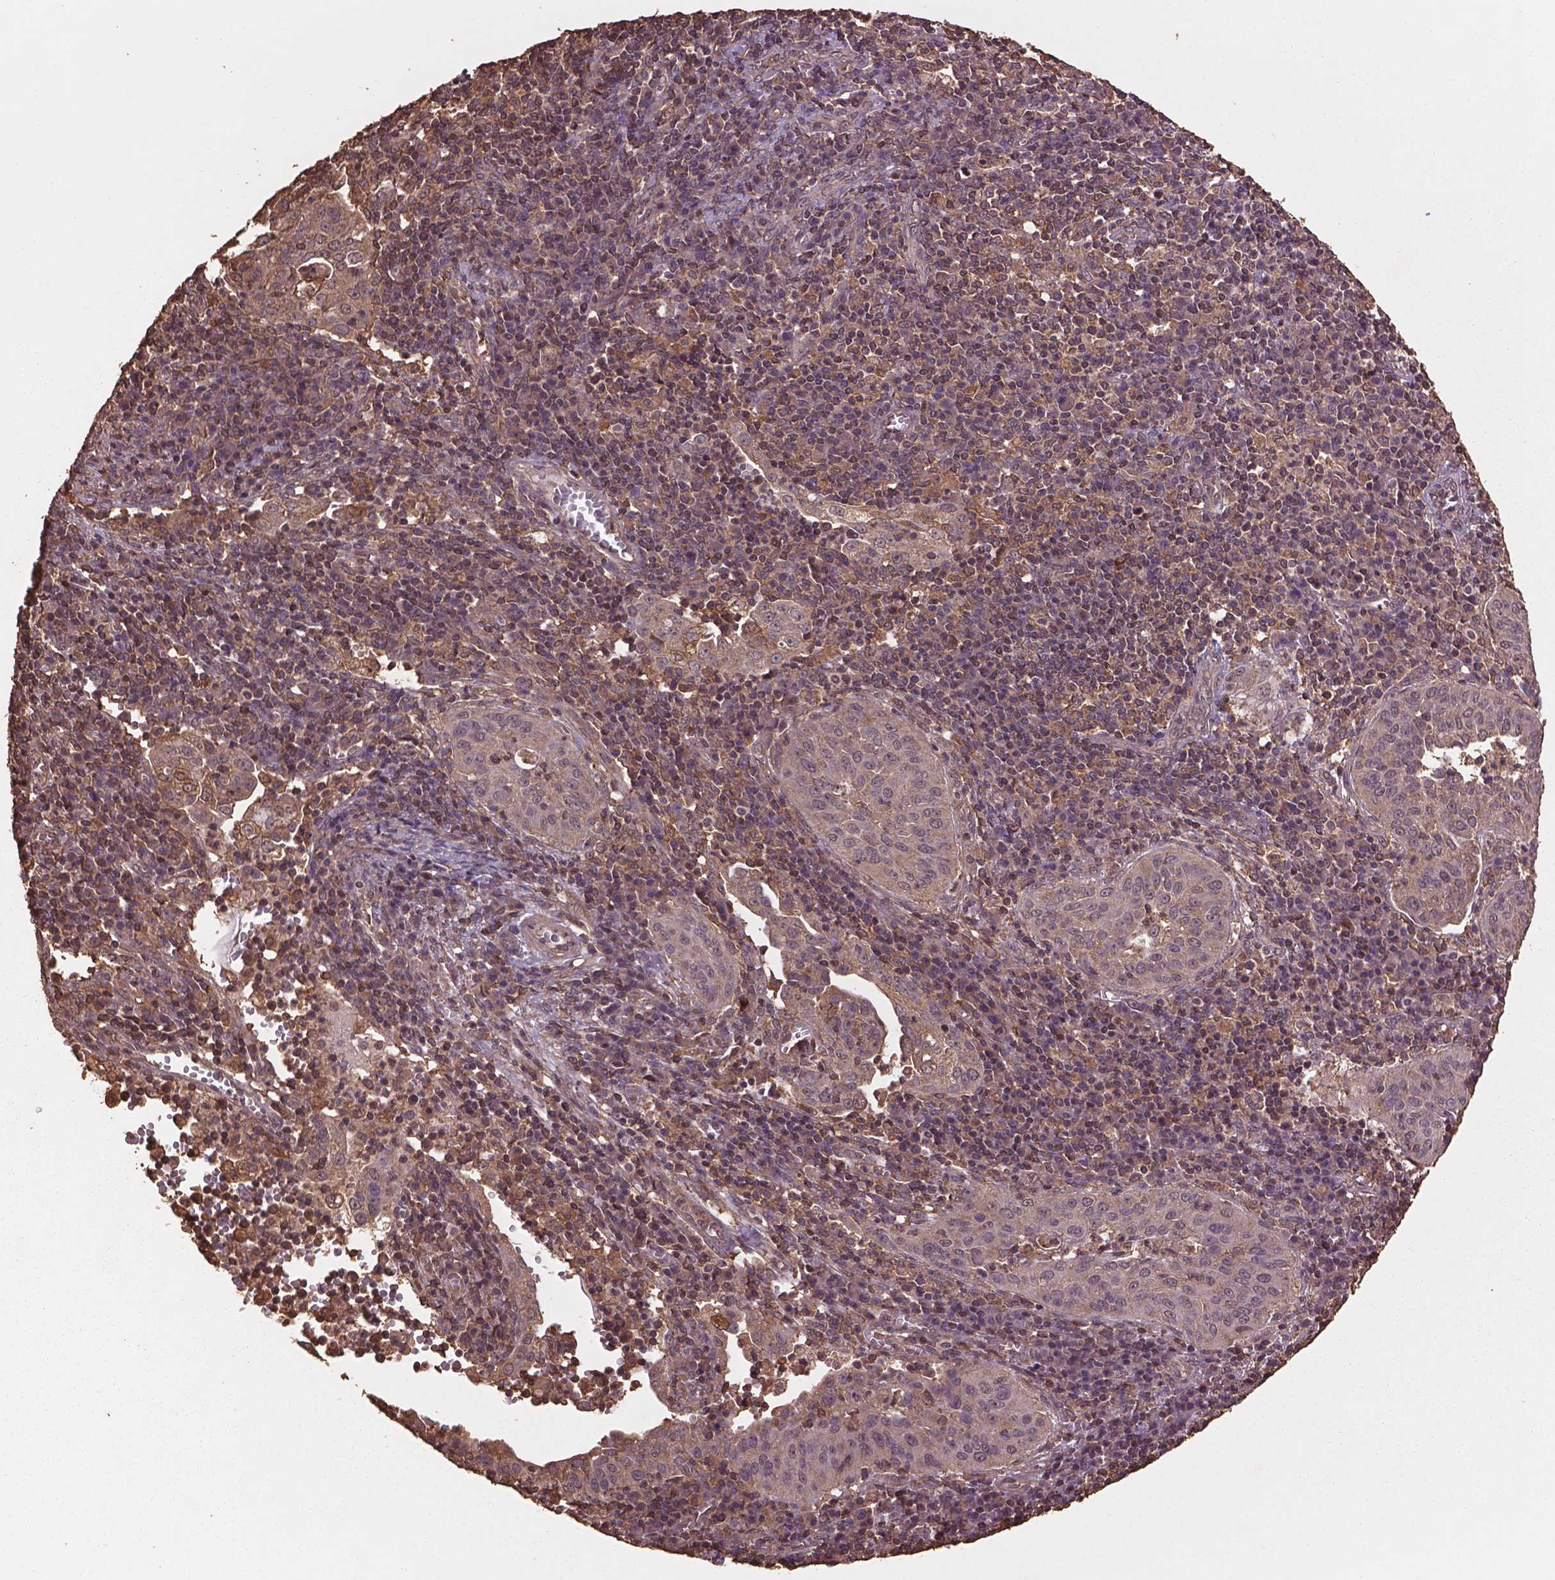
{"staining": {"intensity": "weak", "quantity": "25%-75%", "location": "cytoplasmic/membranous"}, "tissue": "cervical cancer", "cell_type": "Tumor cells", "image_type": "cancer", "snomed": [{"axis": "morphology", "description": "Squamous cell carcinoma, NOS"}, {"axis": "topography", "description": "Cervix"}], "caption": "There is low levels of weak cytoplasmic/membranous staining in tumor cells of squamous cell carcinoma (cervical), as demonstrated by immunohistochemical staining (brown color).", "gene": "BABAM1", "patient": {"sex": "female", "age": 39}}